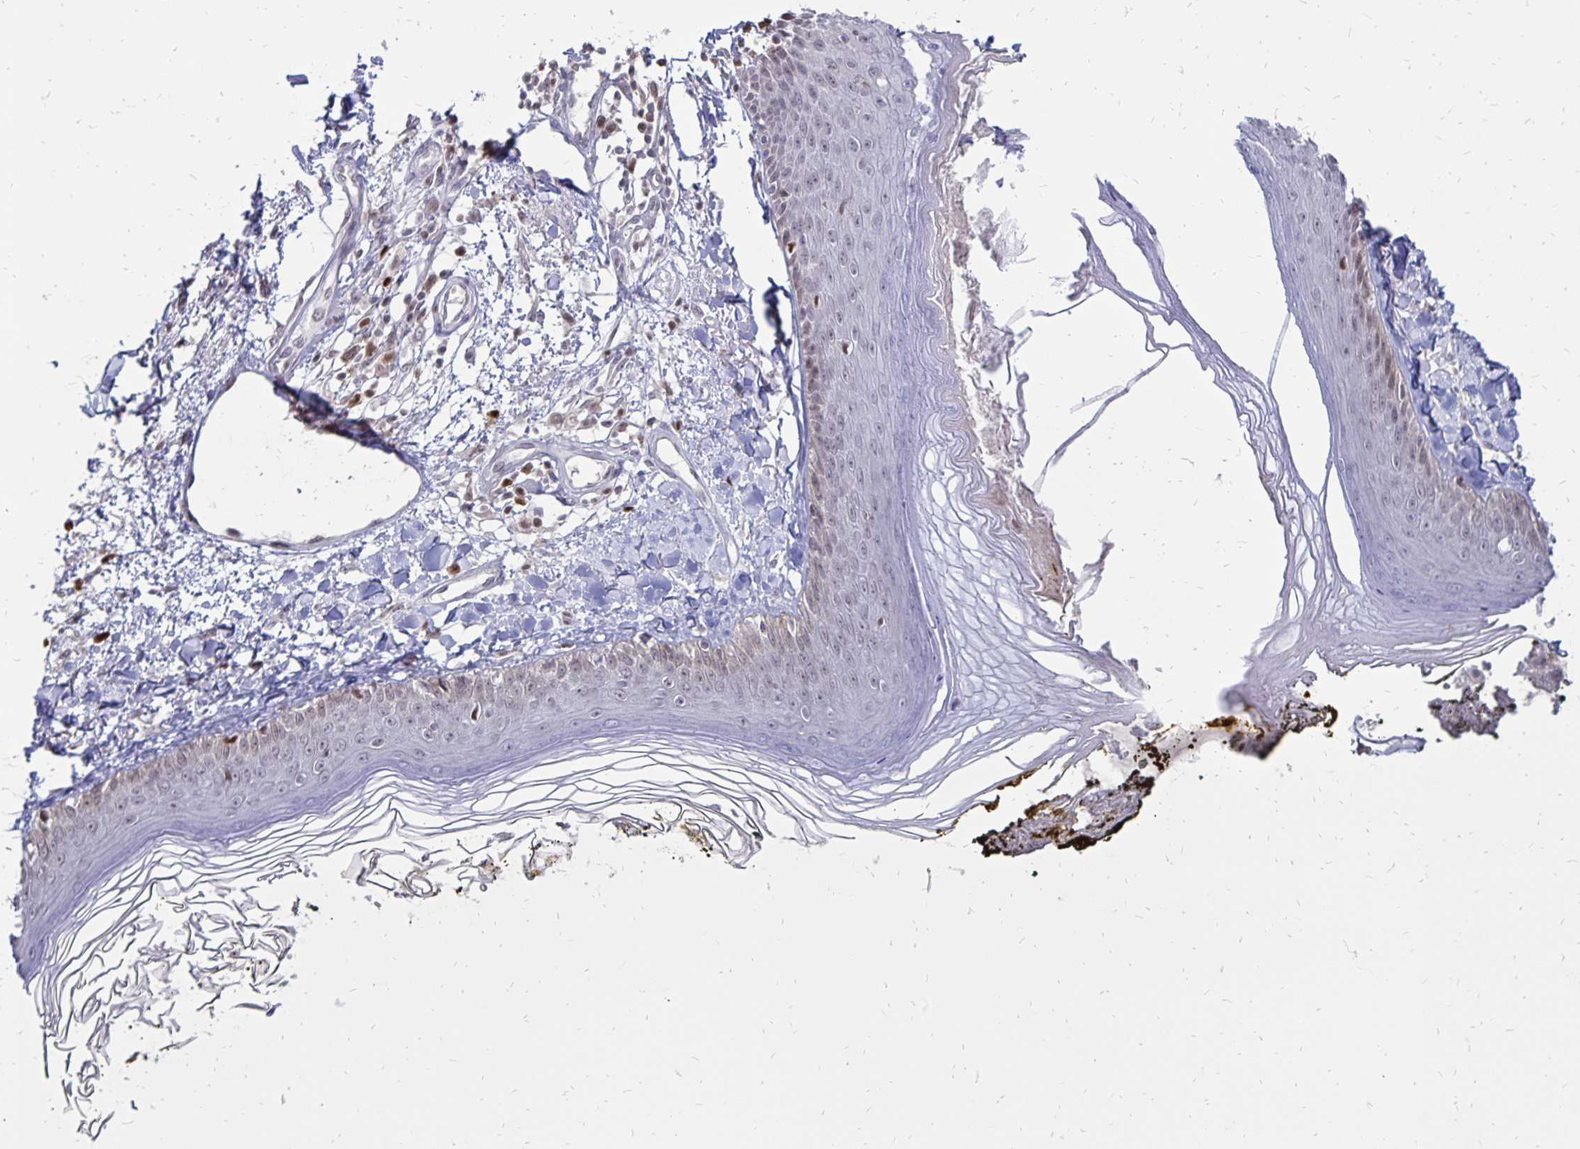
{"staining": {"intensity": "negative", "quantity": "none", "location": "none"}, "tissue": "skin", "cell_type": "Fibroblasts", "image_type": "normal", "snomed": [{"axis": "morphology", "description": "Normal tissue, NOS"}, {"axis": "topography", "description": "Skin"}], "caption": "A histopathology image of human skin is negative for staining in fibroblasts.", "gene": "DCK", "patient": {"sex": "male", "age": 76}}